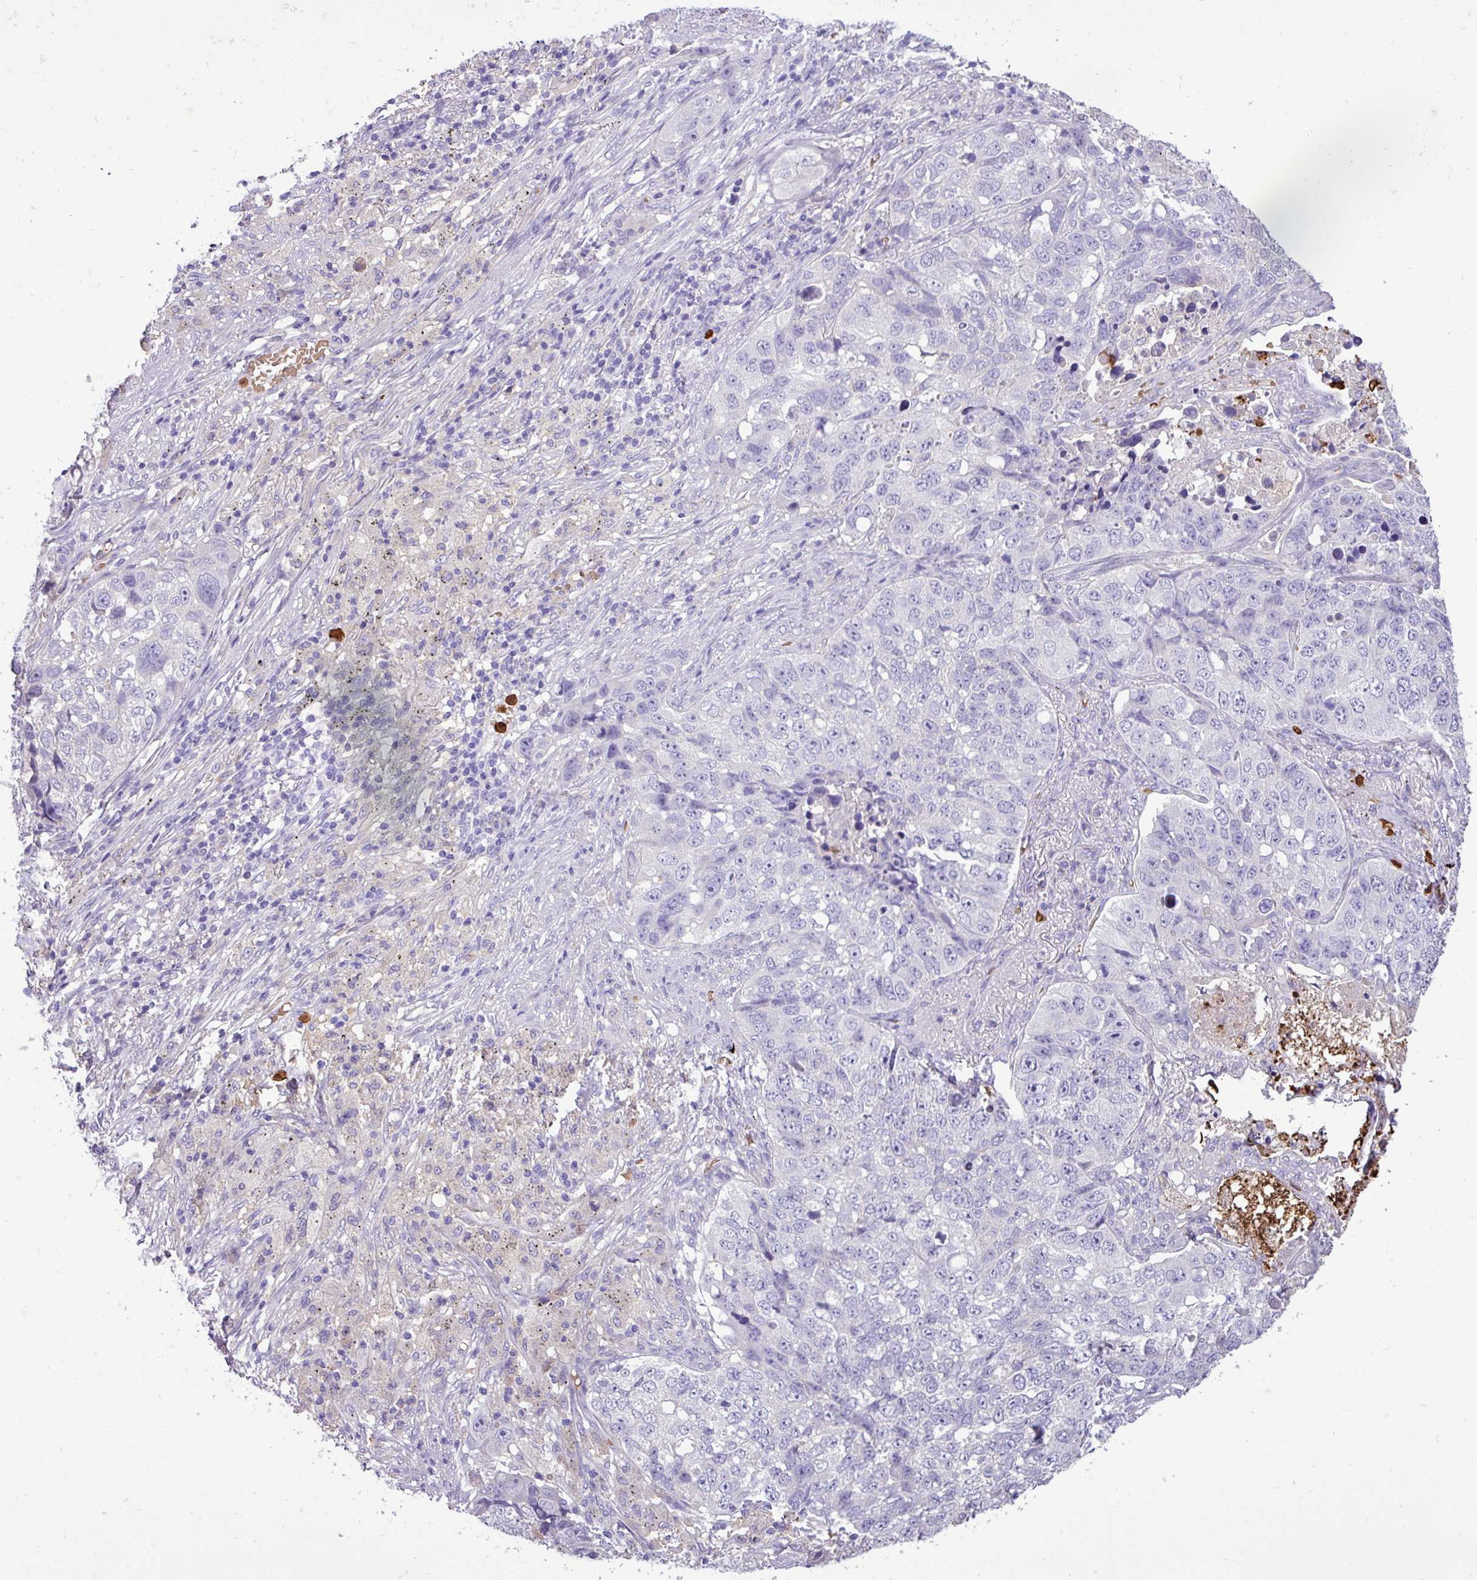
{"staining": {"intensity": "negative", "quantity": "none", "location": "none"}, "tissue": "lung cancer", "cell_type": "Tumor cells", "image_type": "cancer", "snomed": [{"axis": "morphology", "description": "Squamous cell carcinoma, NOS"}, {"axis": "topography", "description": "Lung"}], "caption": "Immunohistochemical staining of human lung squamous cell carcinoma displays no significant staining in tumor cells.", "gene": "MGAT4B", "patient": {"sex": "male", "age": 60}}